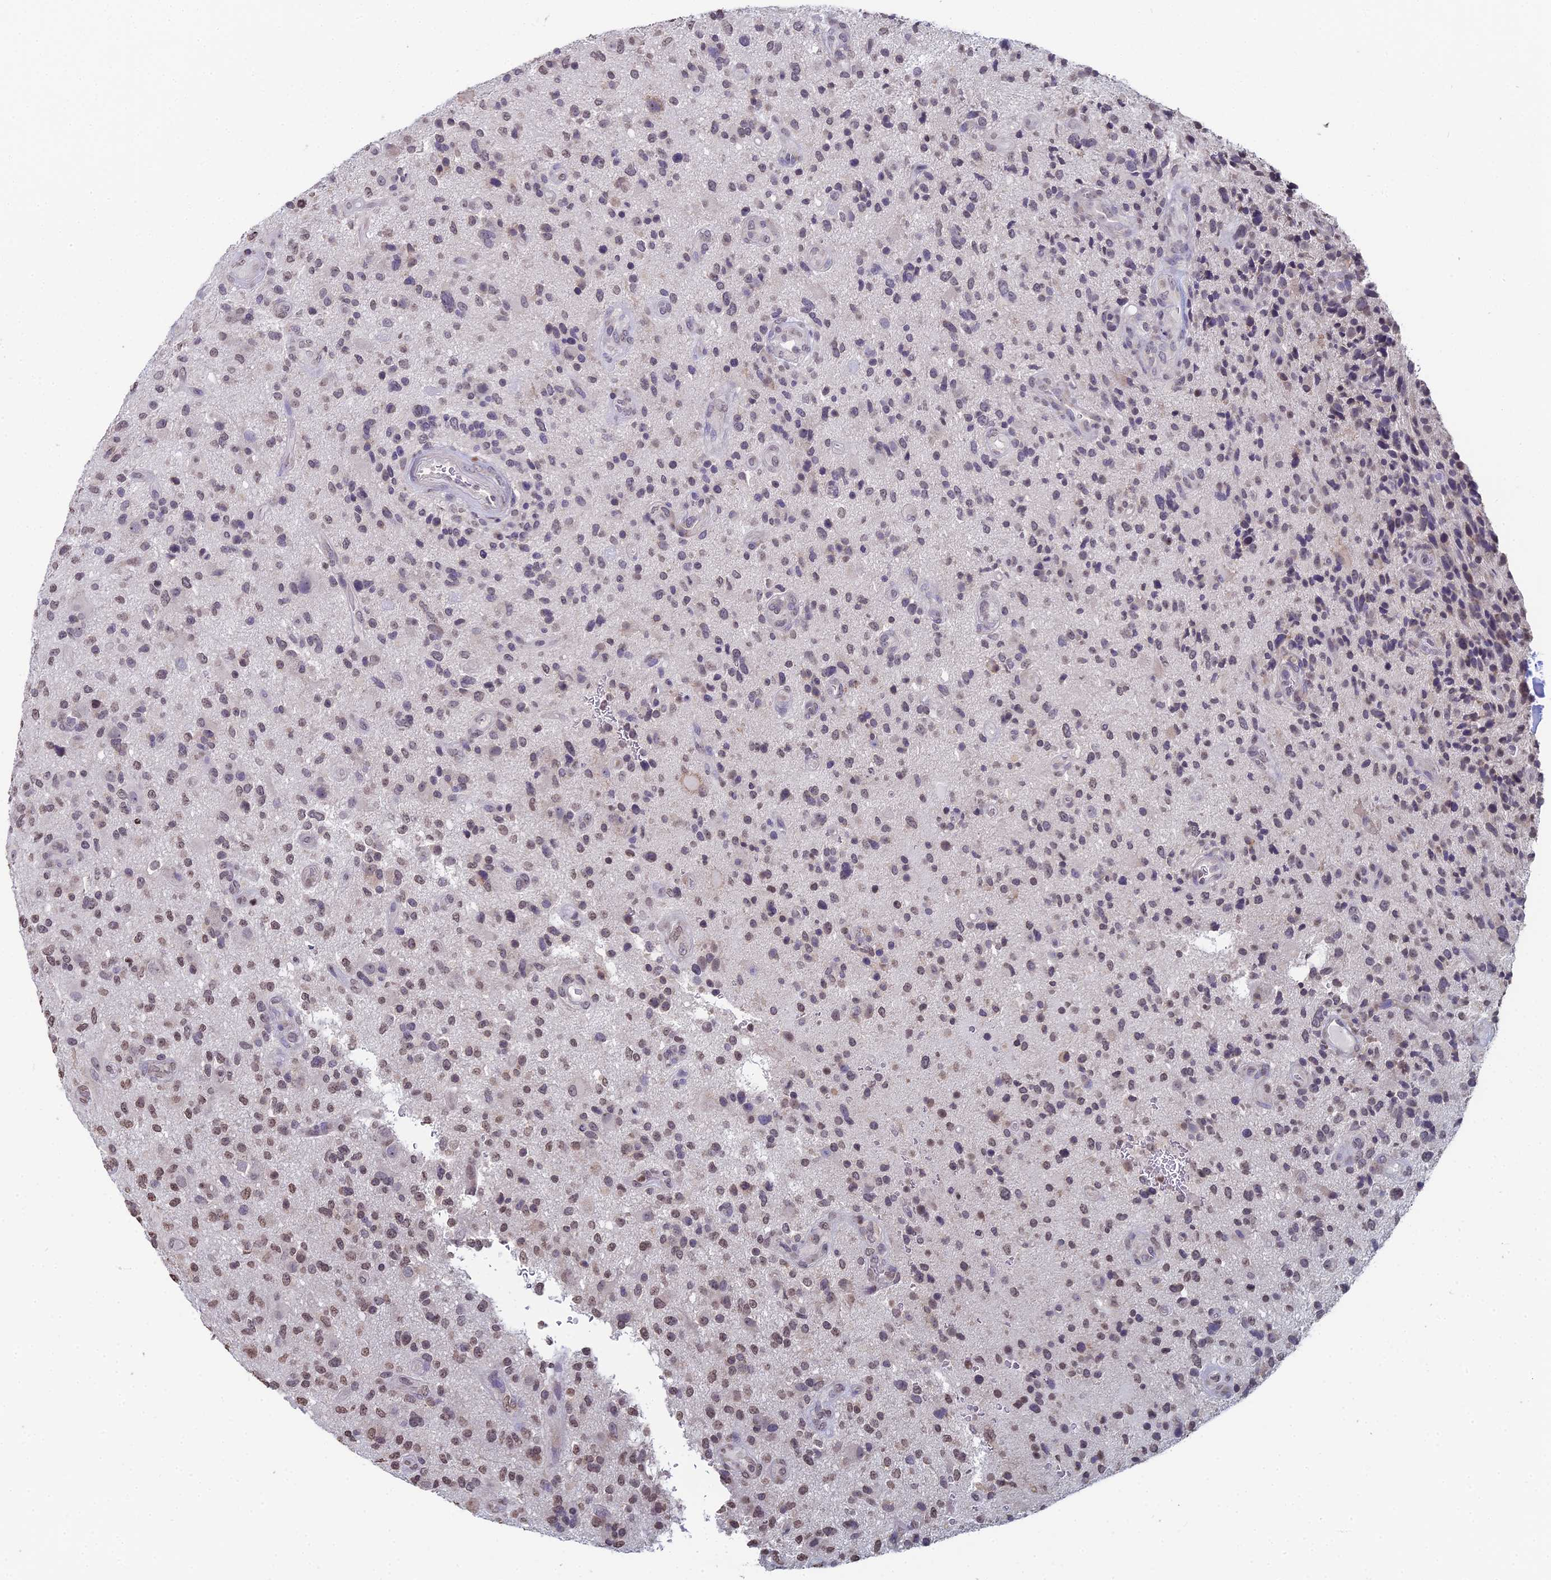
{"staining": {"intensity": "weak", "quantity": "25%-75%", "location": "nuclear"}, "tissue": "glioma", "cell_type": "Tumor cells", "image_type": "cancer", "snomed": [{"axis": "morphology", "description": "Glioma, malignant, High grade"}, {"axis": "topography", "description": "Brain"}], "caption": "Protein staining of malignant glioma (high-grade) tissue shows weak nuclear expression in approximately 25%-75% of tumor cells. (IHC, brightfield microscopy, high magnification).", "gene": "PRR22", "patient": {"sex": "male", "age": 47}}